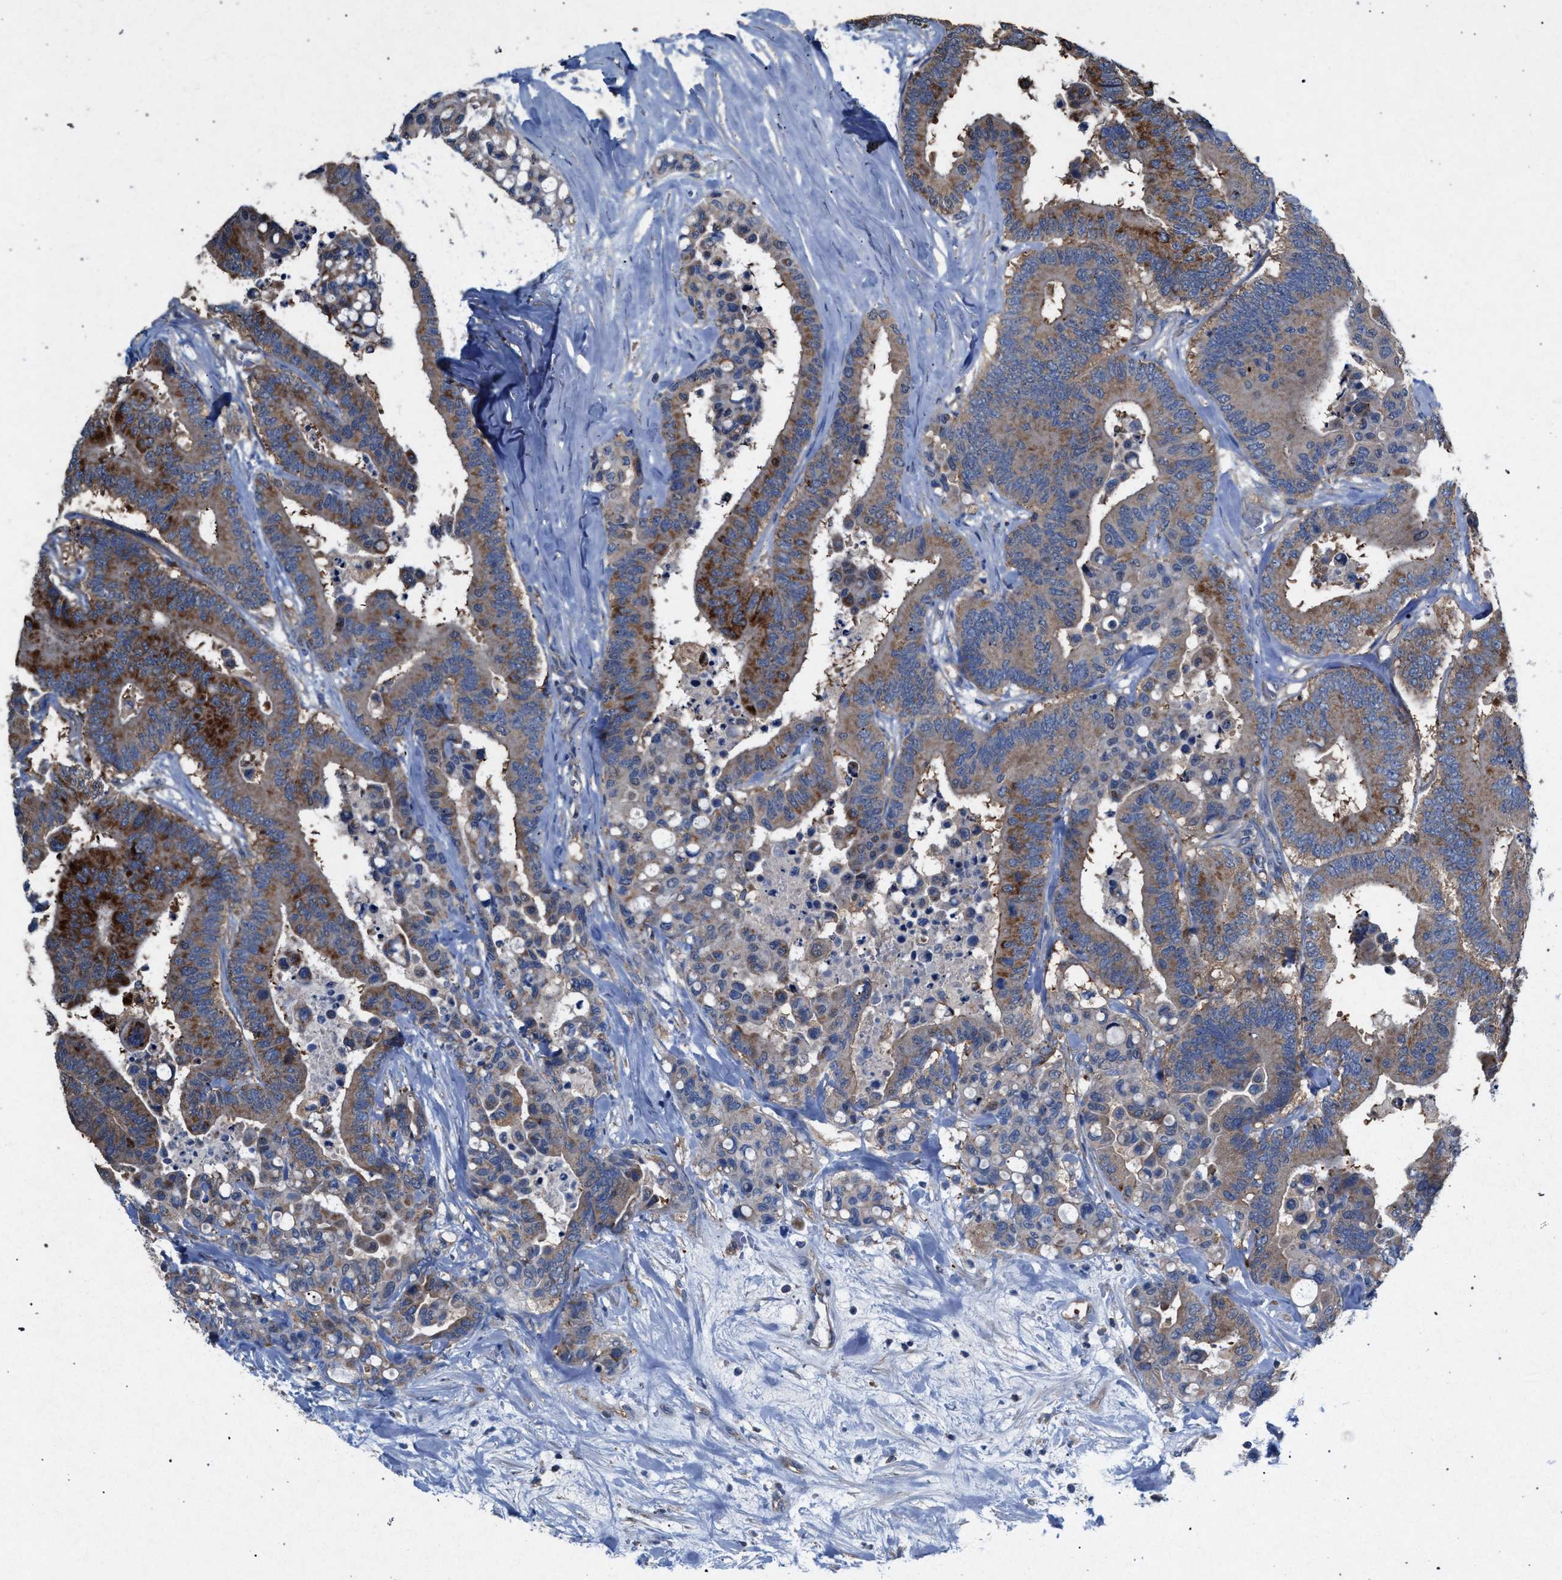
{"staining": {"intensity": "moderate", "quantity": ">75%", "location": "cytoplasmic/membranous"}, "tissue": "colorectal cancer", "cell_type": "Tumor cells", "image_type": "cancer", "snomed": [{"axis": "morphology", "description": "Normal tissue, NOS"}, {"axis": "morphology", "description": "Adenocarcinoma, NOS"}, {"axis": "topography", "description": "Colon"}], "caption": "Protein analysis of colorectal cancer tissue exhibits moderate cytoplasmic/membranous positivity in approximately >75% of tumor cells.", "gene": "VPS13A", "patient": {"sex": "male", "age": 82}}